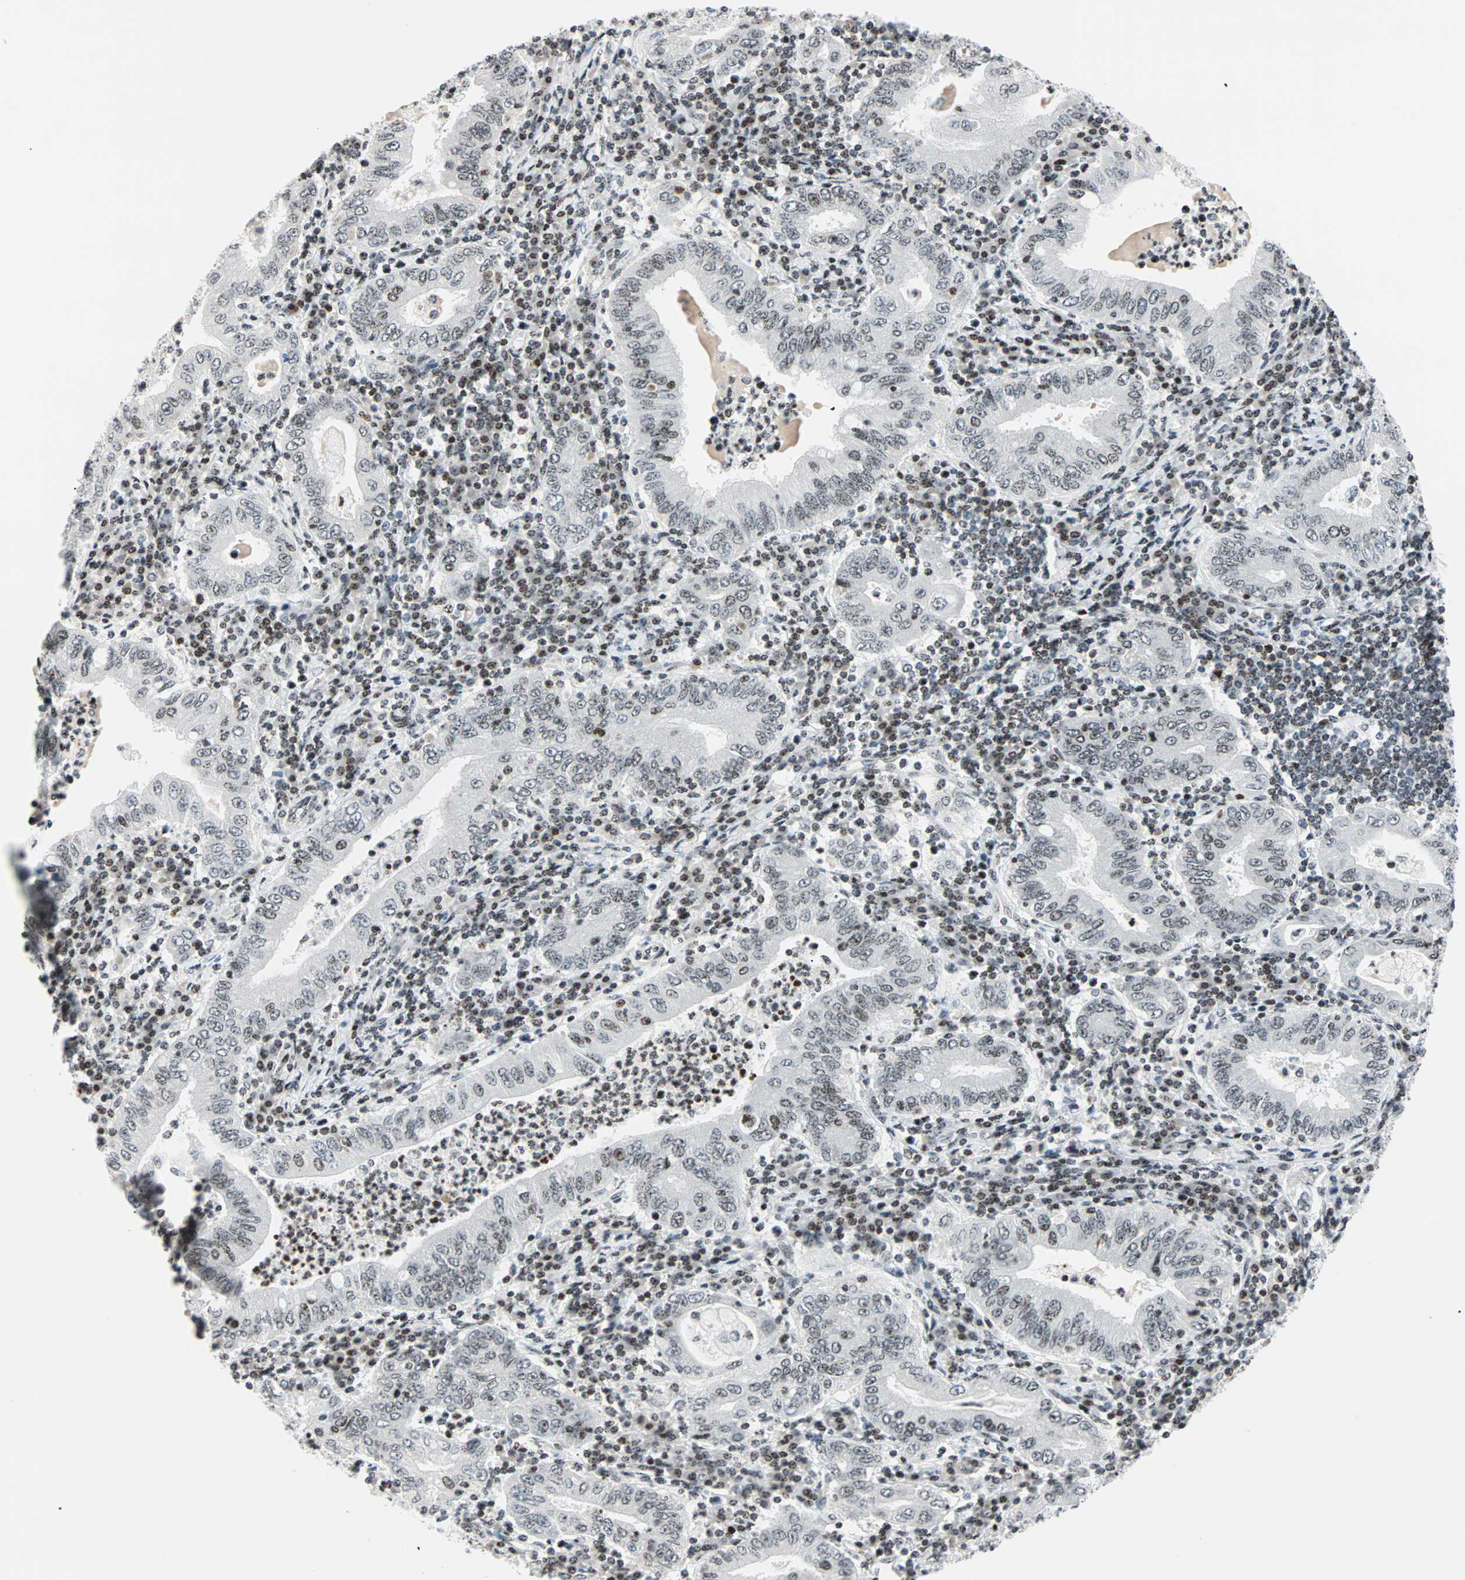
{"staining": {"intensity": "weak", "quantity": ">75%", "location": "nuclear"}, "tissue": "stomach cancer", "cell_type": "Tumor cells", "image_type": "cancer", "snomed": [{"axis": "morphology", "description": "Normal tissue, NOS"}, {"axis": "morphology", "description": "Adenocarcinoma, NOS"}, {"axis": "topography", "description": "Esophagus"}, {"axis": "topography", "description": "Stomach, upper"}, {"axis": "topography", "description": "Peripheral nerve tissue"}], "caption": "This photomicrograph reveals immunohistochemistry (IHC) staining of human stomach adenocarcinoma, with low weak nuclear expression in about >75% of tumor cells.", "gene": "CENPA", "patient": {"sex": "male", "age": 62}}